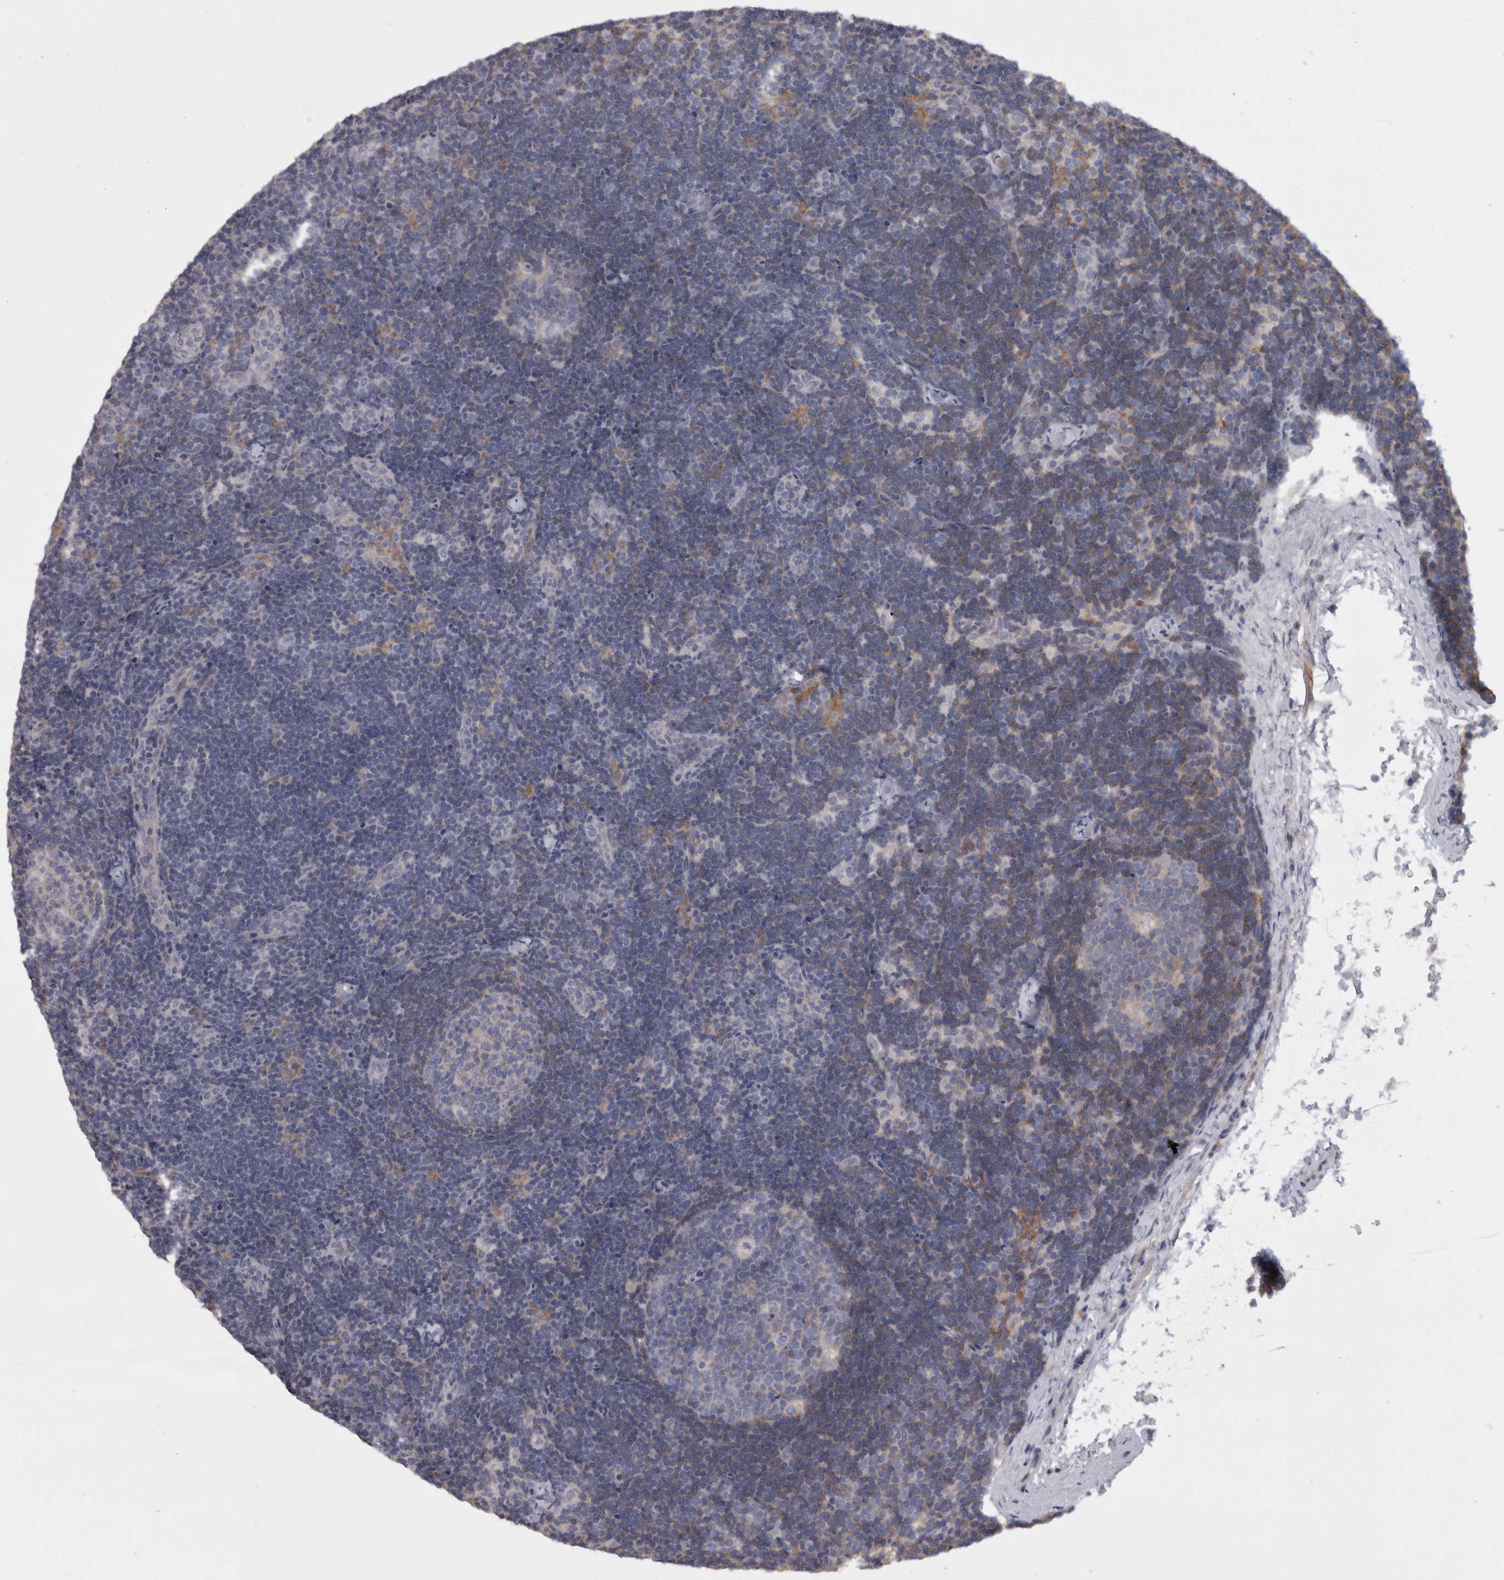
{"staining": {"intensity": "negative", "quantity": "none", "location": "none"}, "tissue": "lymph node", "cell_type": "Germinal center cells", "image_type": "normal", "snomed": [{"axis": "morphology", "description": "Normal tissue, NOS"}, {"axis": "topography", "description": "Lymph node"}], "caption": "Immunohistochemical staining of normal human lymph node displays no significant staining in germinal center cells.", "gene": "CAMK2D", "patient": {"sex": "female", "age": 22}}